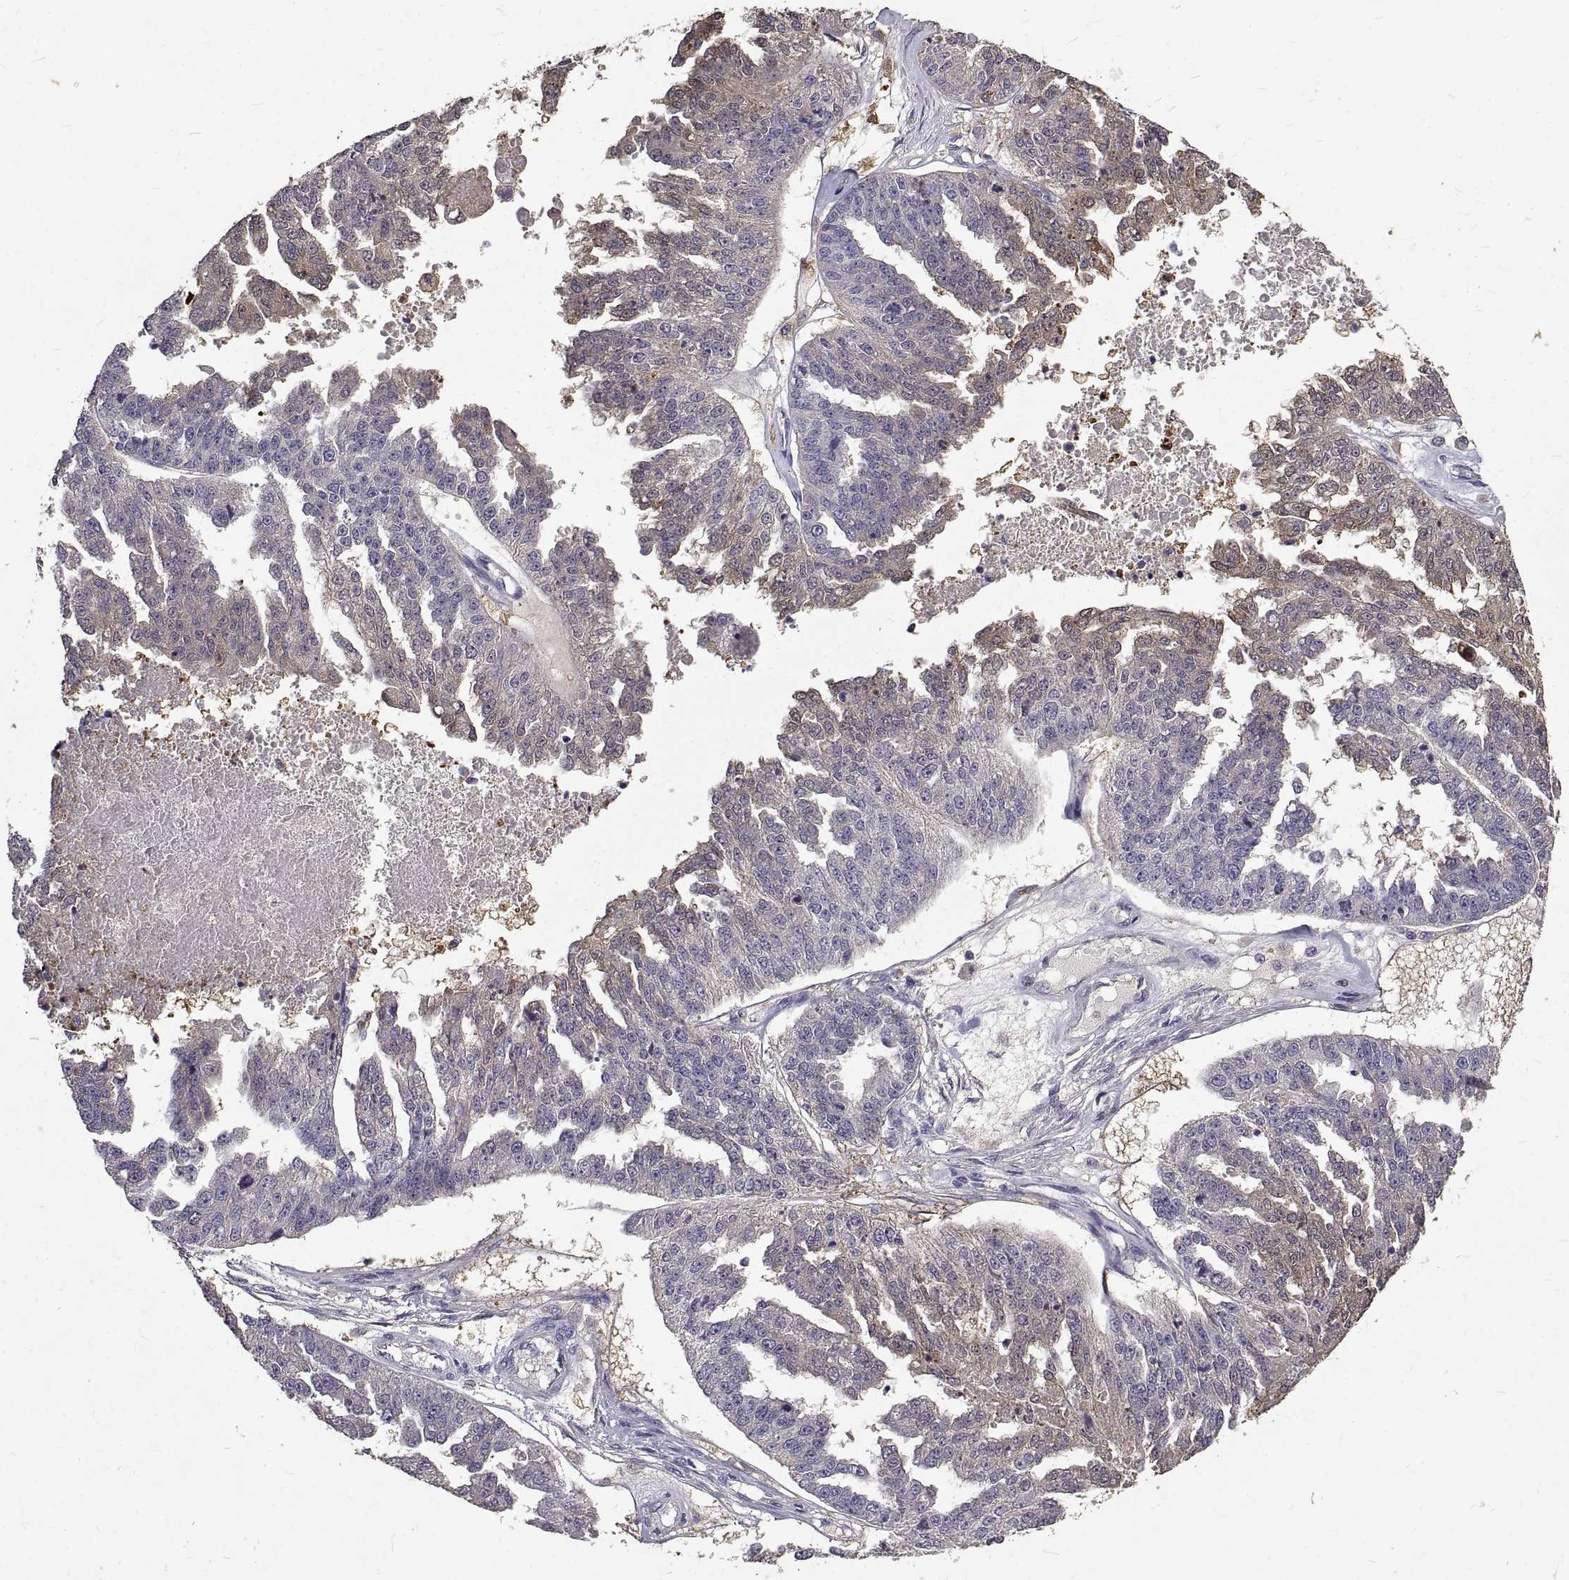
{"staining": {"intensity": "weak", "quantity": "<25%", "location": "cytoplasmic/membranous"}, "tissue": "ovarian cancer", "cell_type": "Tumor cells", "image_type": "cancer", "snomed": [{"axis": "morphology", "description": "Cystadenocarcinoma, serous, NOS"}, {"axis": "topography", "description": "Ovary"}], "caption": "Immunohistochemistry (IHC) micrograph of human ovarian cancer stained for a protein (brown), which exhibits no expression in tumor cells. The staining was performed using DAB to visualize the protein expression in brown, while the nuclei were stained in blue with hematoxylin (Magnification: 20x).", "gene": "PEA15", "patient": {"sex": "female", "age": 58}}